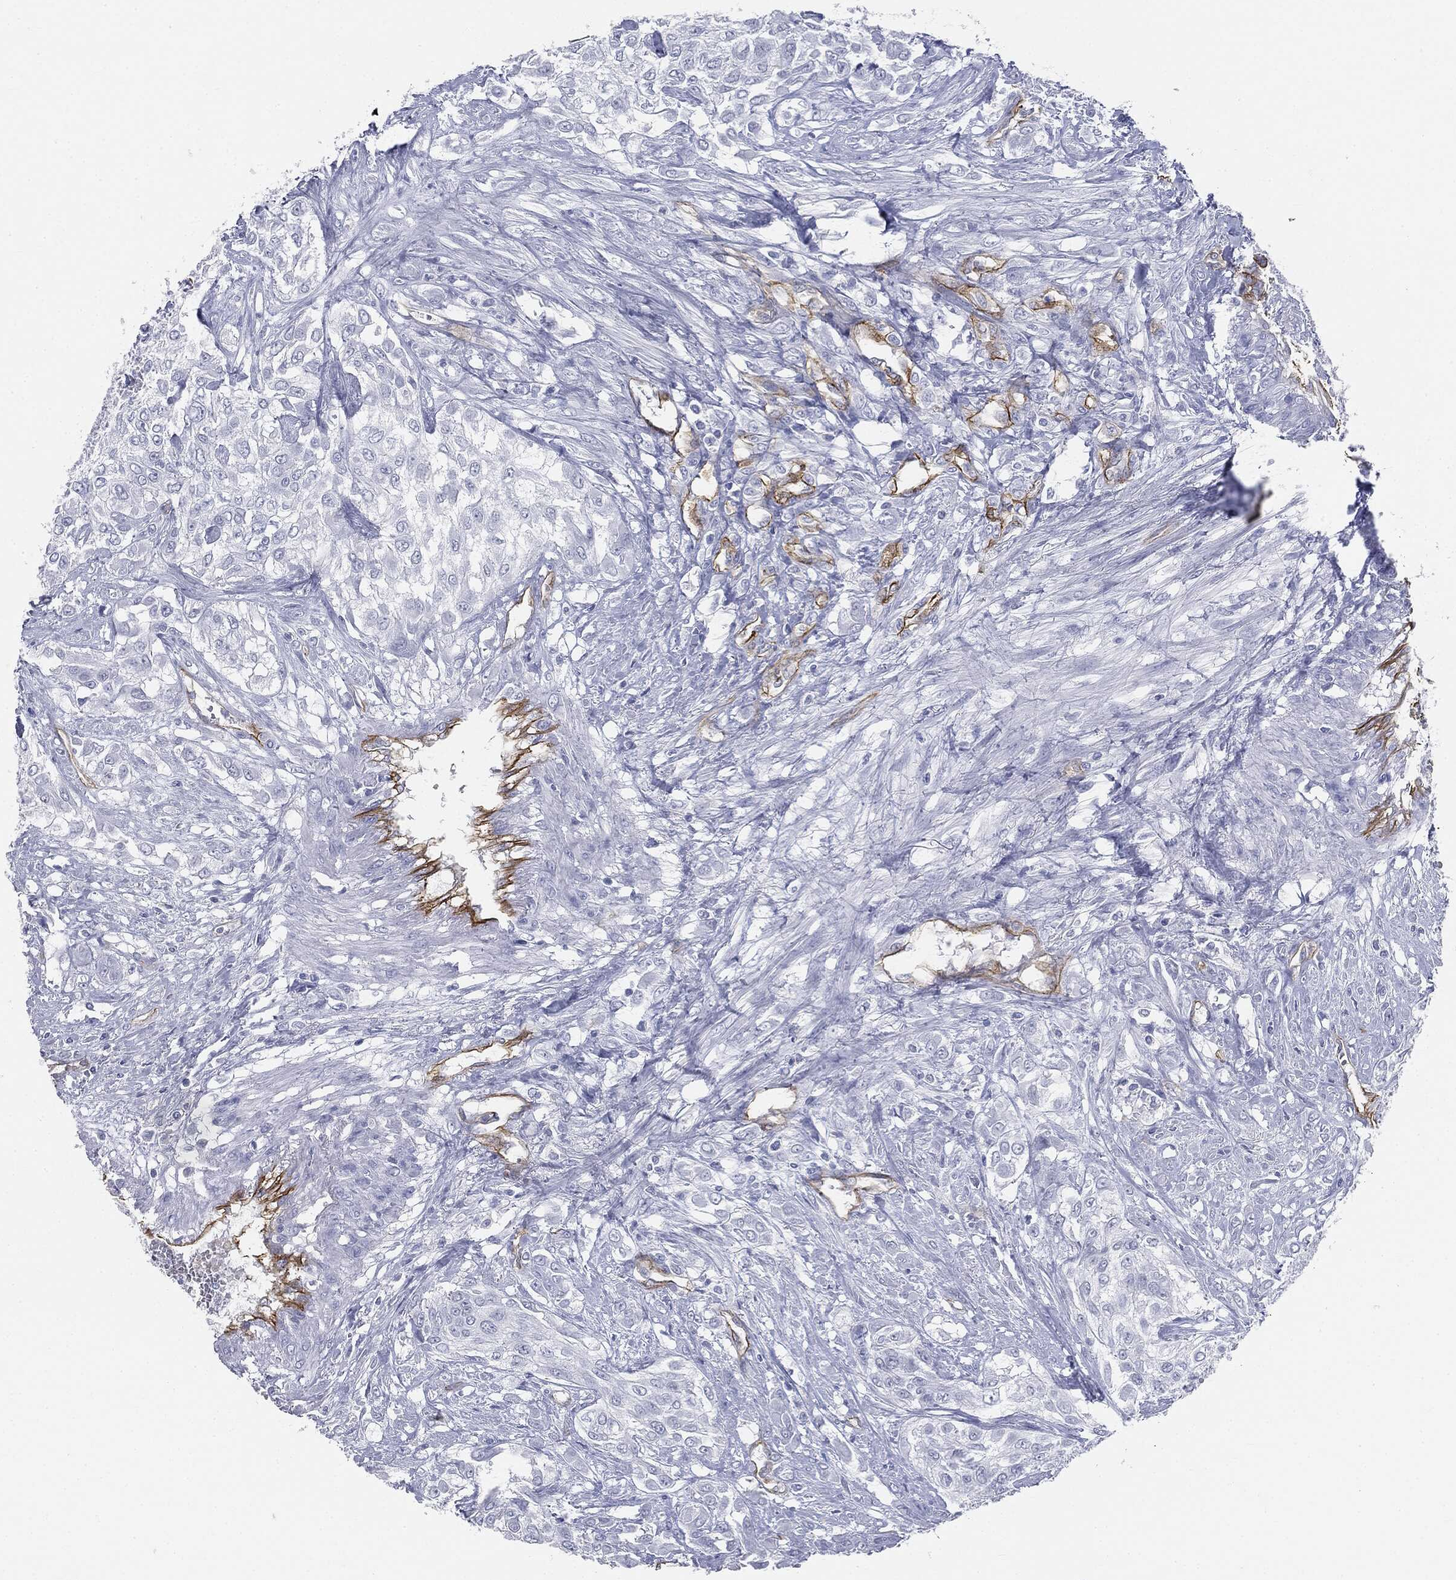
{"staining": {"intensity": "negative", "quantity": "none", "location": "none"}, "tissue": "urothelial cancer", "cell_type": "Tumor cells", "image_type": "cancer", "snomed": [{"axis": "morphology", "description": "Urothelial carcinoma, High grade"}, {"axis": "topography", "description": "Urinary bladder"}], "caption": "Protein analysis of urothelial cancer displays no significant positivity in tumor cells.", "gene": "MUC5AC", "patient": {"sex": "male", "age": 57}}